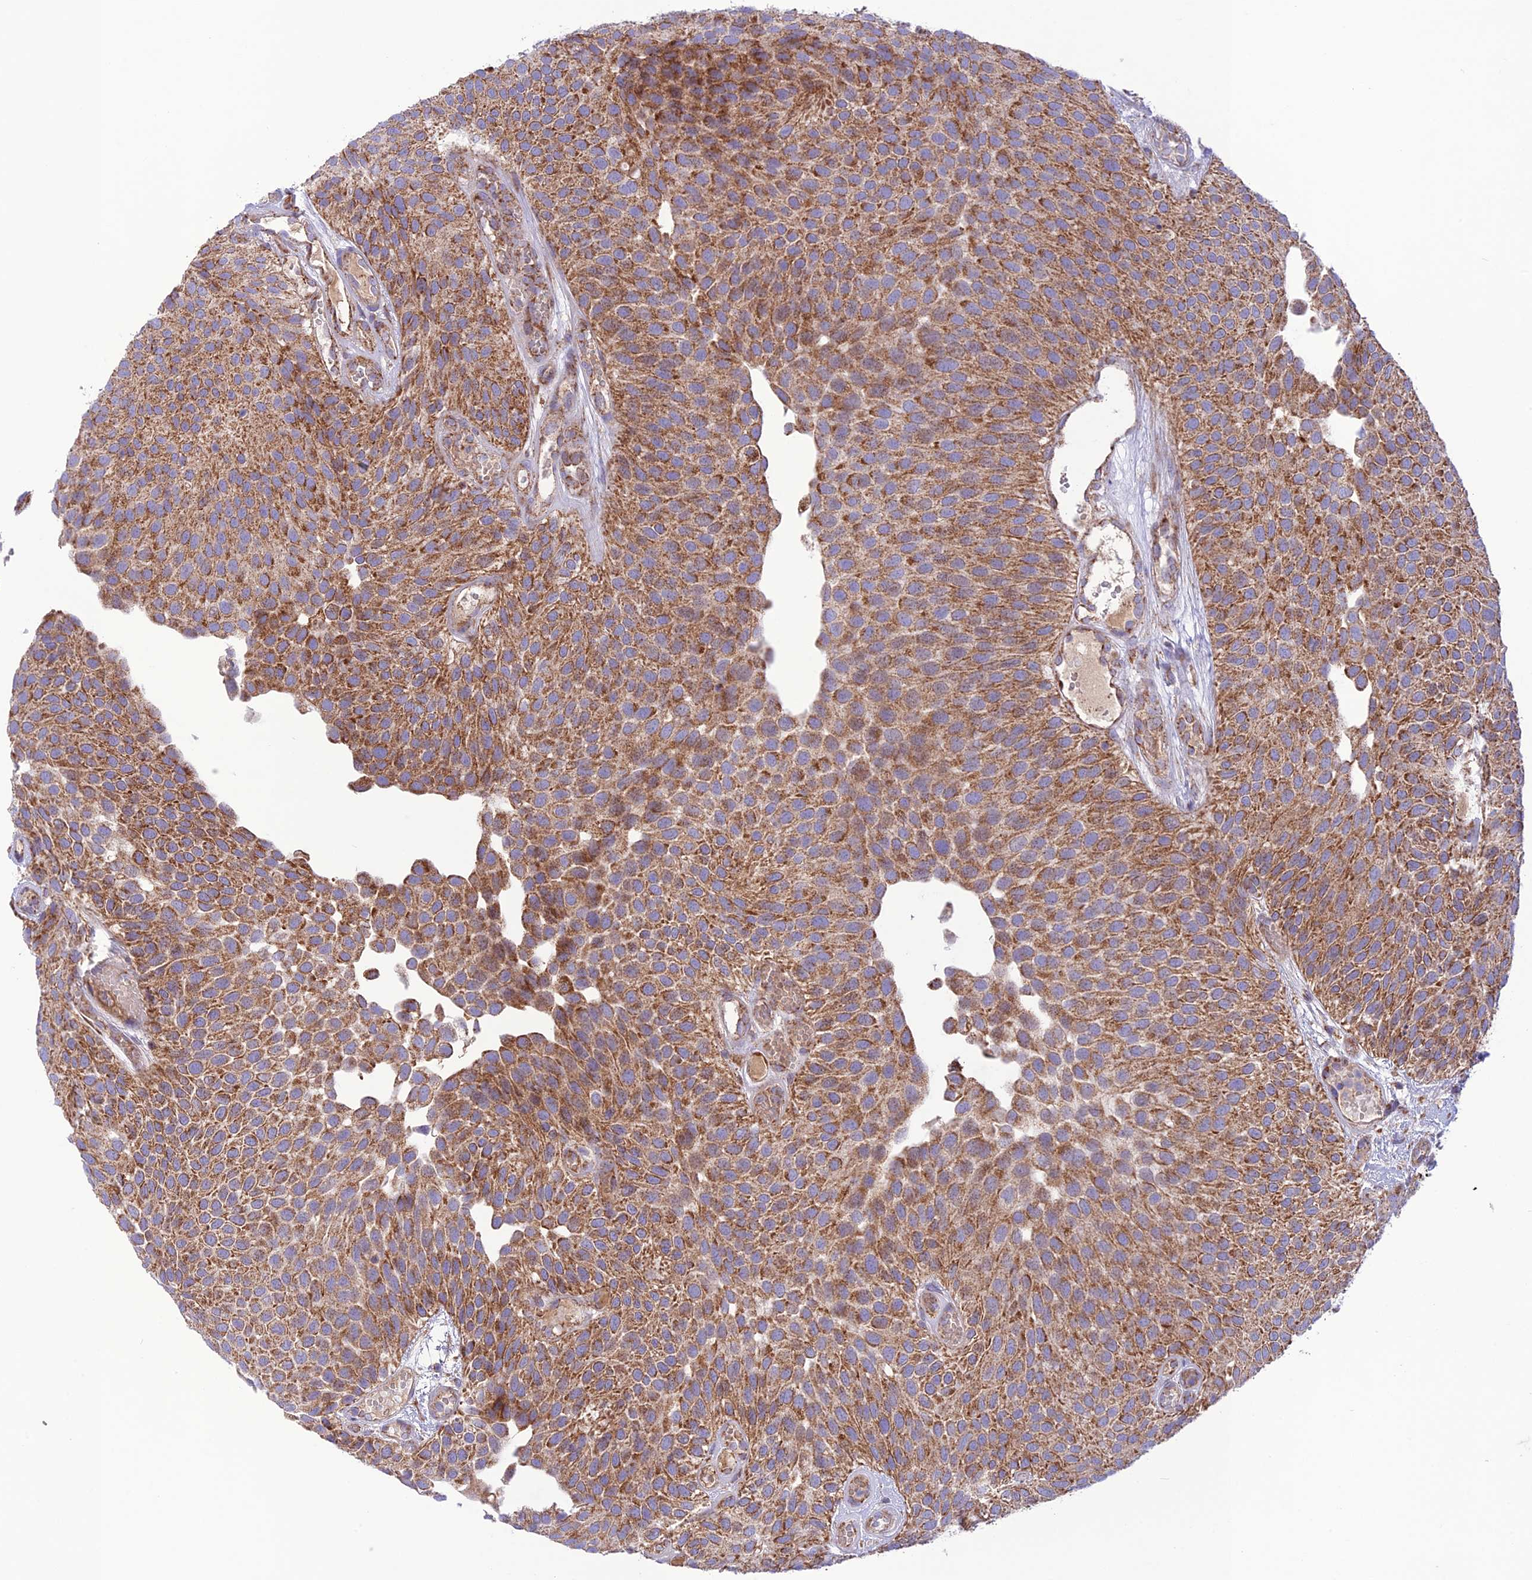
{"staining": {"intensity": "strong", "quantity": ">75%", "location": "cytoplasmic/membranous"}, "tissue": "urothelial cancer", "cell_type": "Tumor cells", "image_type": "cancer", "snomed": [{"axis": "morphology", "description": "Urothelial carcinoma, Low grade"}, {"axis": "topography", "description": "Urinary bladder"}], "caption": "Immunohistochemistry (IHC) of urothelial cancer demonstrates high levels of strong cytoplasmic/membranous staining in about >75% of tumor cells.", "gene": "UAP1L1", "patient": {"sex": "male", "age": 89}}